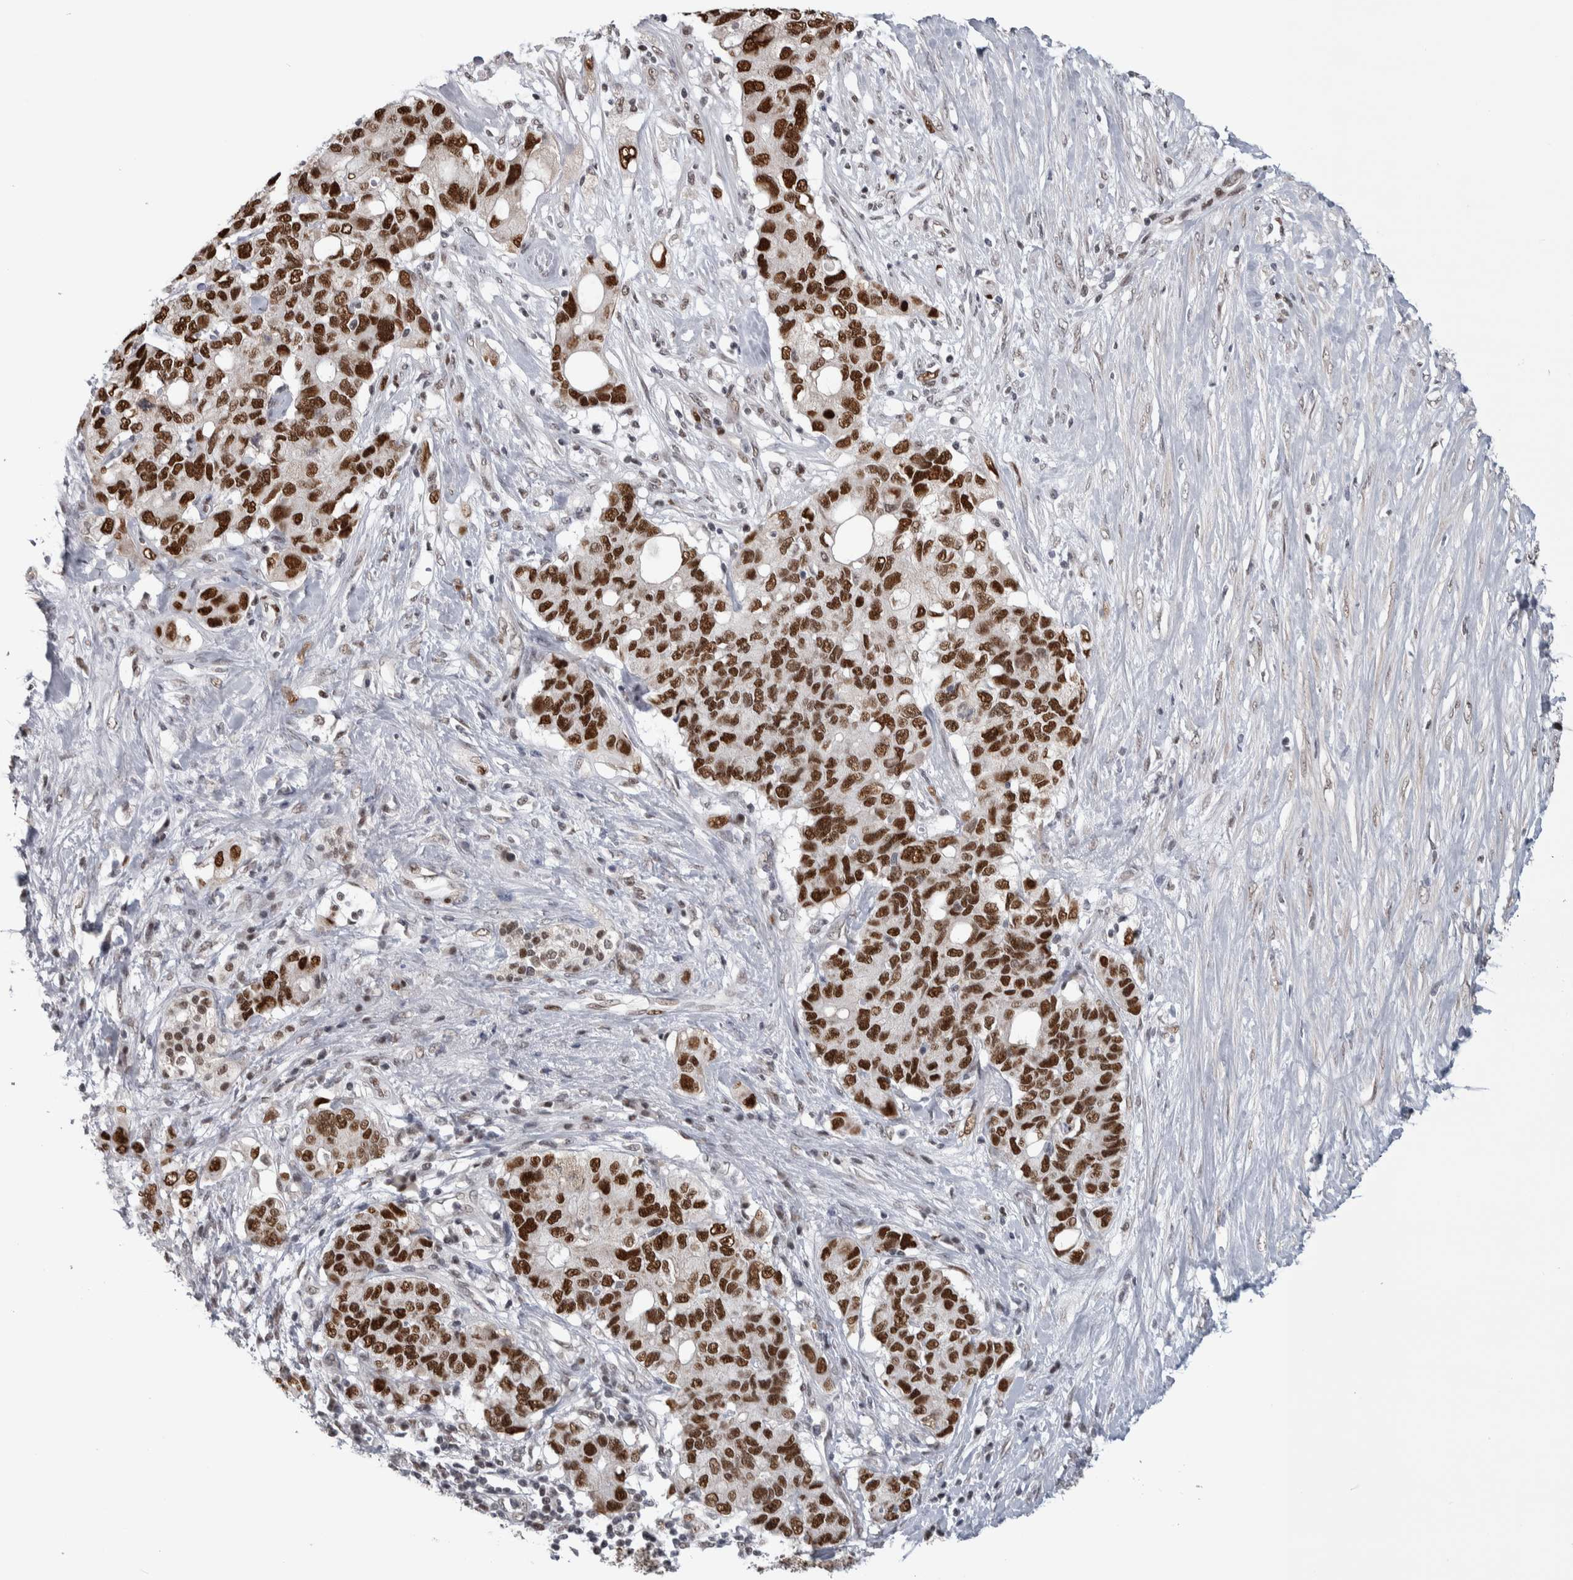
{"staining": {"intensity": "strong", "quantity": ">75%", "location": "nuclear"}, "tissue": "pancreatic cancer", "cell_type": "Tumor cells", "image_type": "cancer", "snomed": [{"axis": "morphology", "description": "Adenocarcinoma, NOS"}, {"axis": "topography", "description": "Pancreas"}], "caption": "IHC photomicrograph of neoplastic tissue: human pancreatic adenocarcinoma stained using immunohistochemistry reveals high levels of strong protein expression localized specifically in the nuclear of tumor cells, appearing as a nuclear brown color.", "gene": "HEXIM2", "patient": {"sex": "female", "age": 56}}